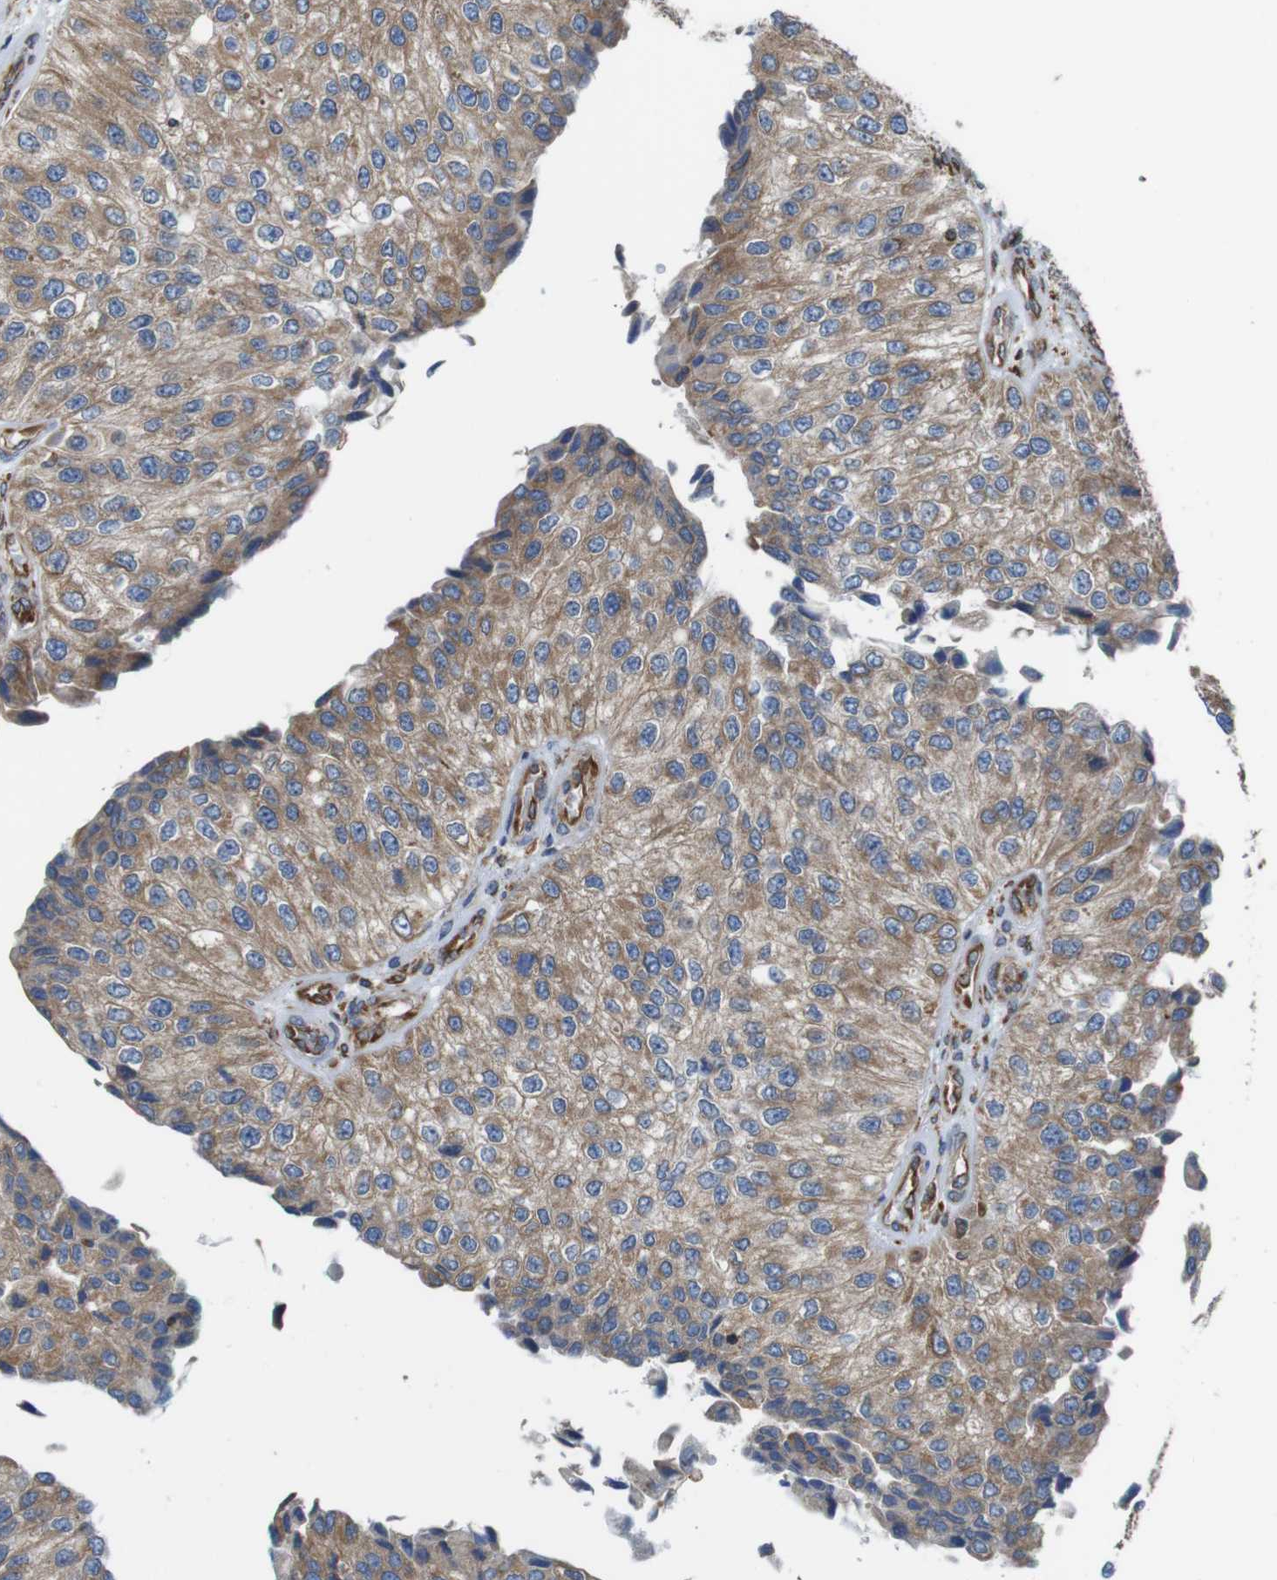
{"staining": {"intensity": "moderate", "quantity": ">75%", "location": "cytoplasmic/membranous"}, "tissue": "urothelial cancer", "cell_type": "Tumor cells", "image_type": "cancer", "snomed": [{"axis": "morphology", "description": "Urothelial carcinoma, High grade"}, {"axis": "topography", "description": "Kidney"}, {"axis": "topography", "description": "Urinary bladder"}], "caption": "Moderate cytoplasmic/membranous protein positivity is present in about >75% of tumor cells in urothelial cancer. (brown staining indicates protein expression, while blue staining denotes nuclei).", "gene": "UGGT1", "patient": {"sex": "male", "age": 77}}